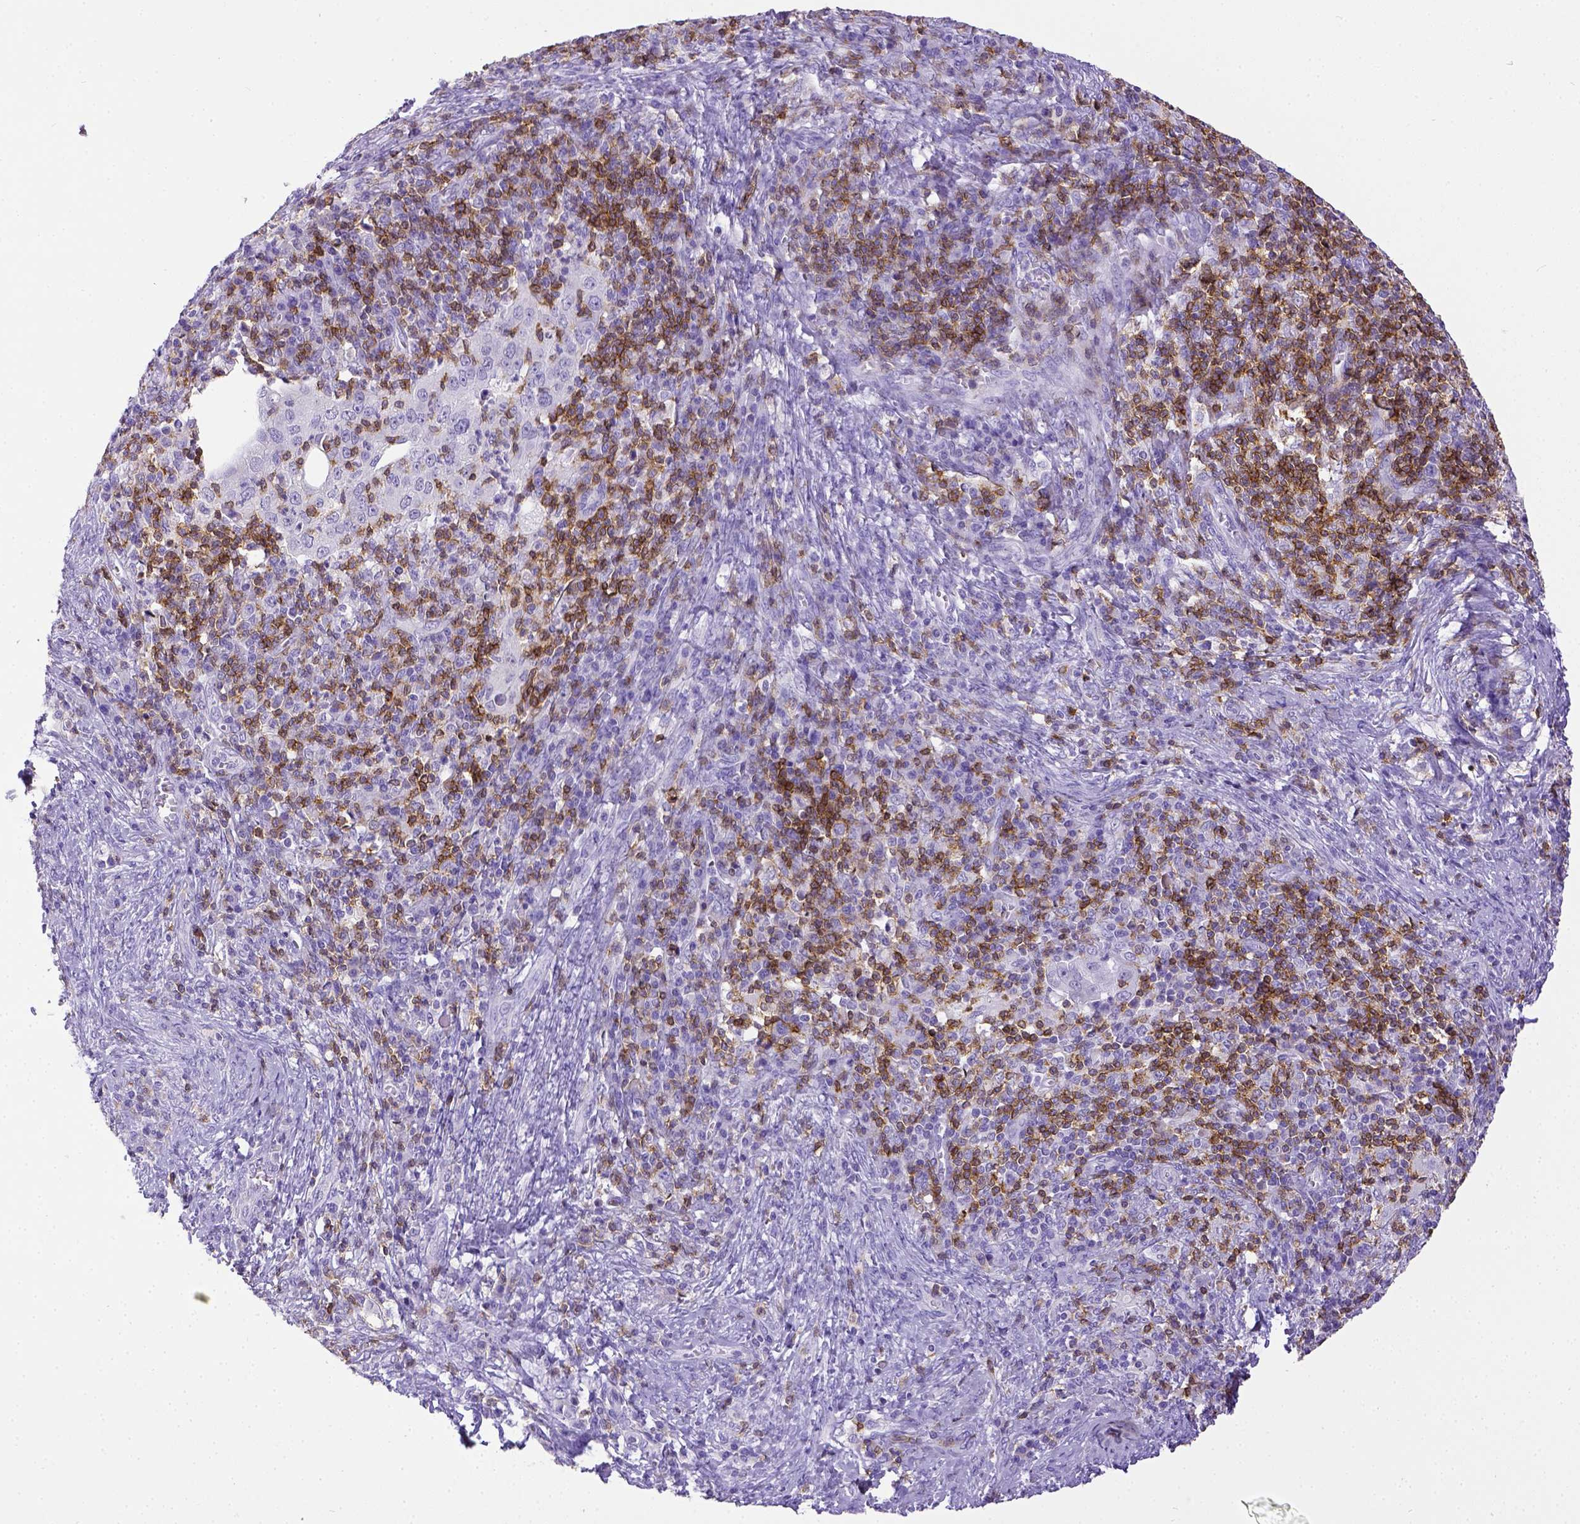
{"staining": {"intensity": "negative", "quantity": "none", "location": "none"}, "tissue": "cervical cancer", "cell_type": "Tumor cells", "image_type": "cancer", "snomed": [{"axis": "morphology", "description": "Squamous cell carcinoma, NOS"}, {"axis": "topography", "description": "Cervix"}], "caption": "High power microscopy photomicrograph of an immunohistochemistry micrograph of cervical cancer, revealing no significant positivity in tumor cells. (IHC, brightfield microscopy, high magnification).", "gene": "CD3E", "patient": {"sex": "female", "age": 39}}